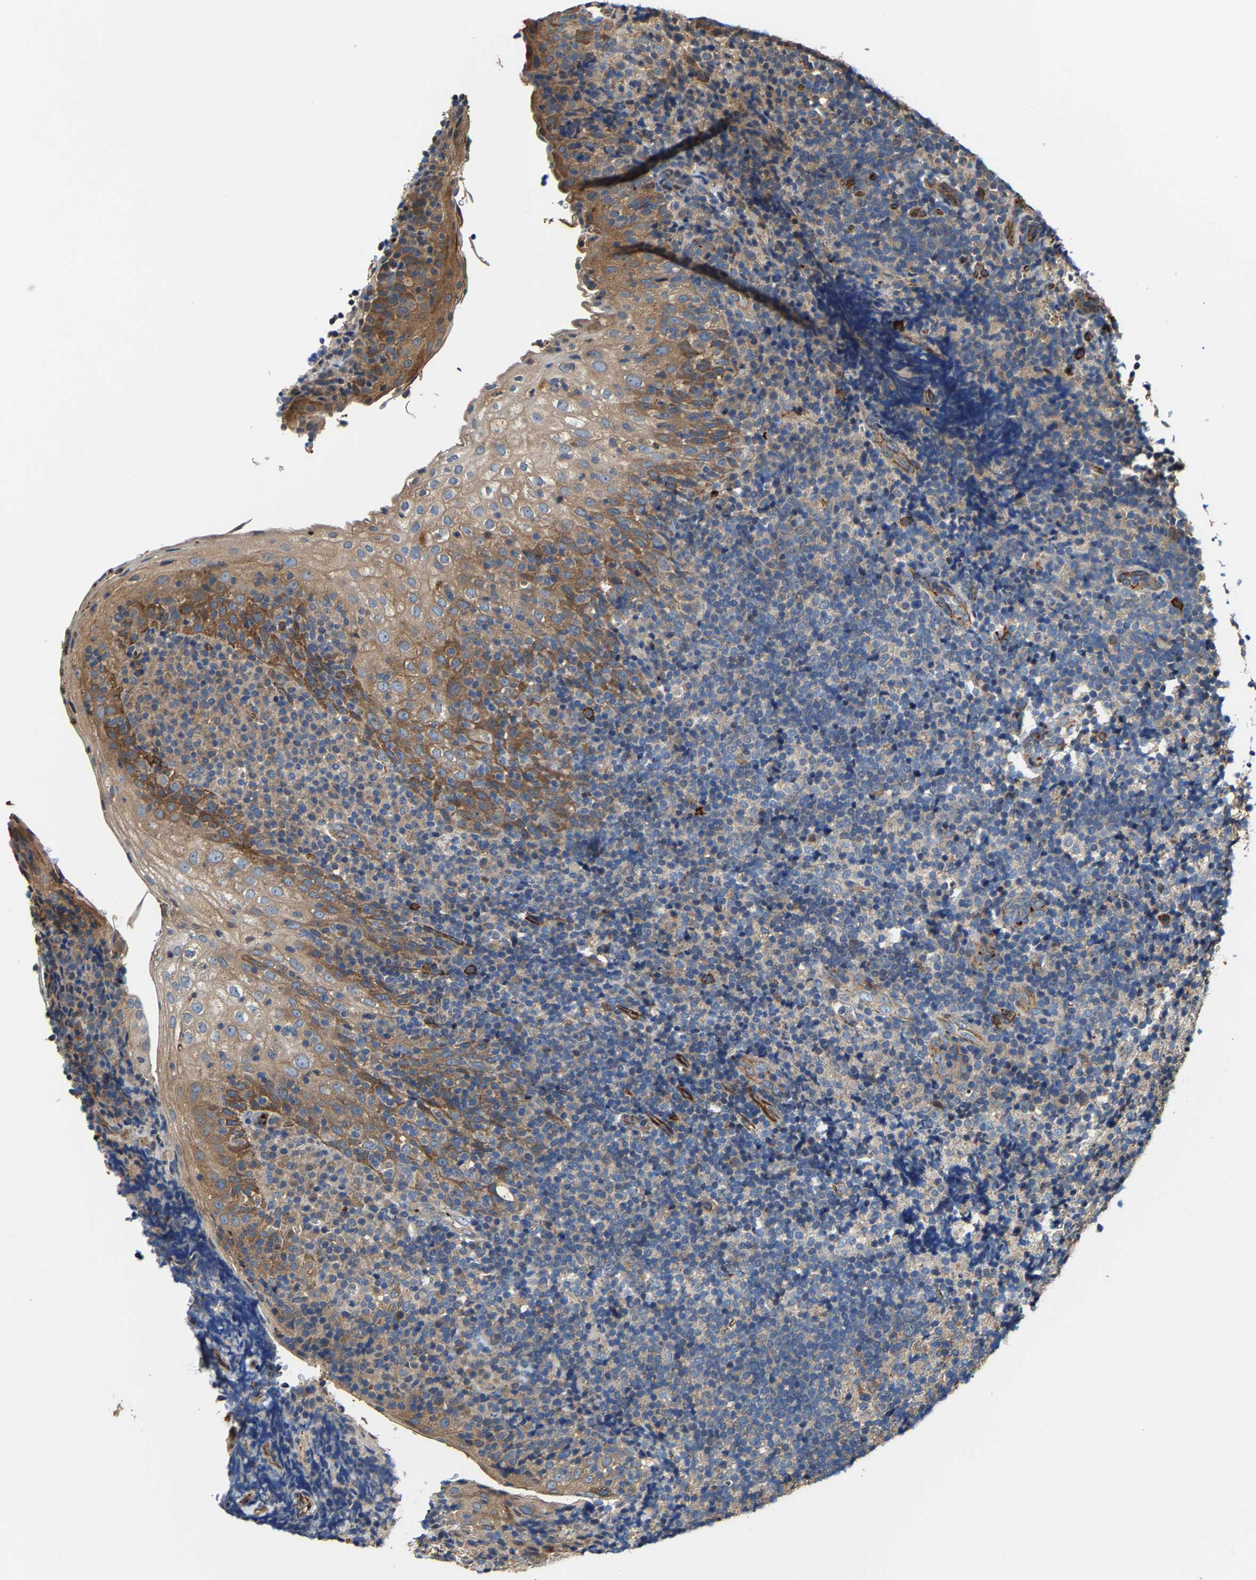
{"staining": {"intensity": "moderate", "quantity": "<25%", "location": "cytoplasmic/membranous"}, "tissue": "tonsil", "cell_type": "Germinal center cells", "image_type": "normal", "snomed": [{"axis": "morphology", "description": "Normal tissue, NOS"}, {"axis": "topography", "description": "Tonsil"}], "caption": "High-power microscopy captured an immunohistochemistry histopathology image of normal tonsil, revealing moderate cytoplasmic/membranous expression in approximately <25% of germinal center cells. Nuclei are stained in blue.", "gene": "GFRA3", "patient": {"sex": "male", "age": 37}}